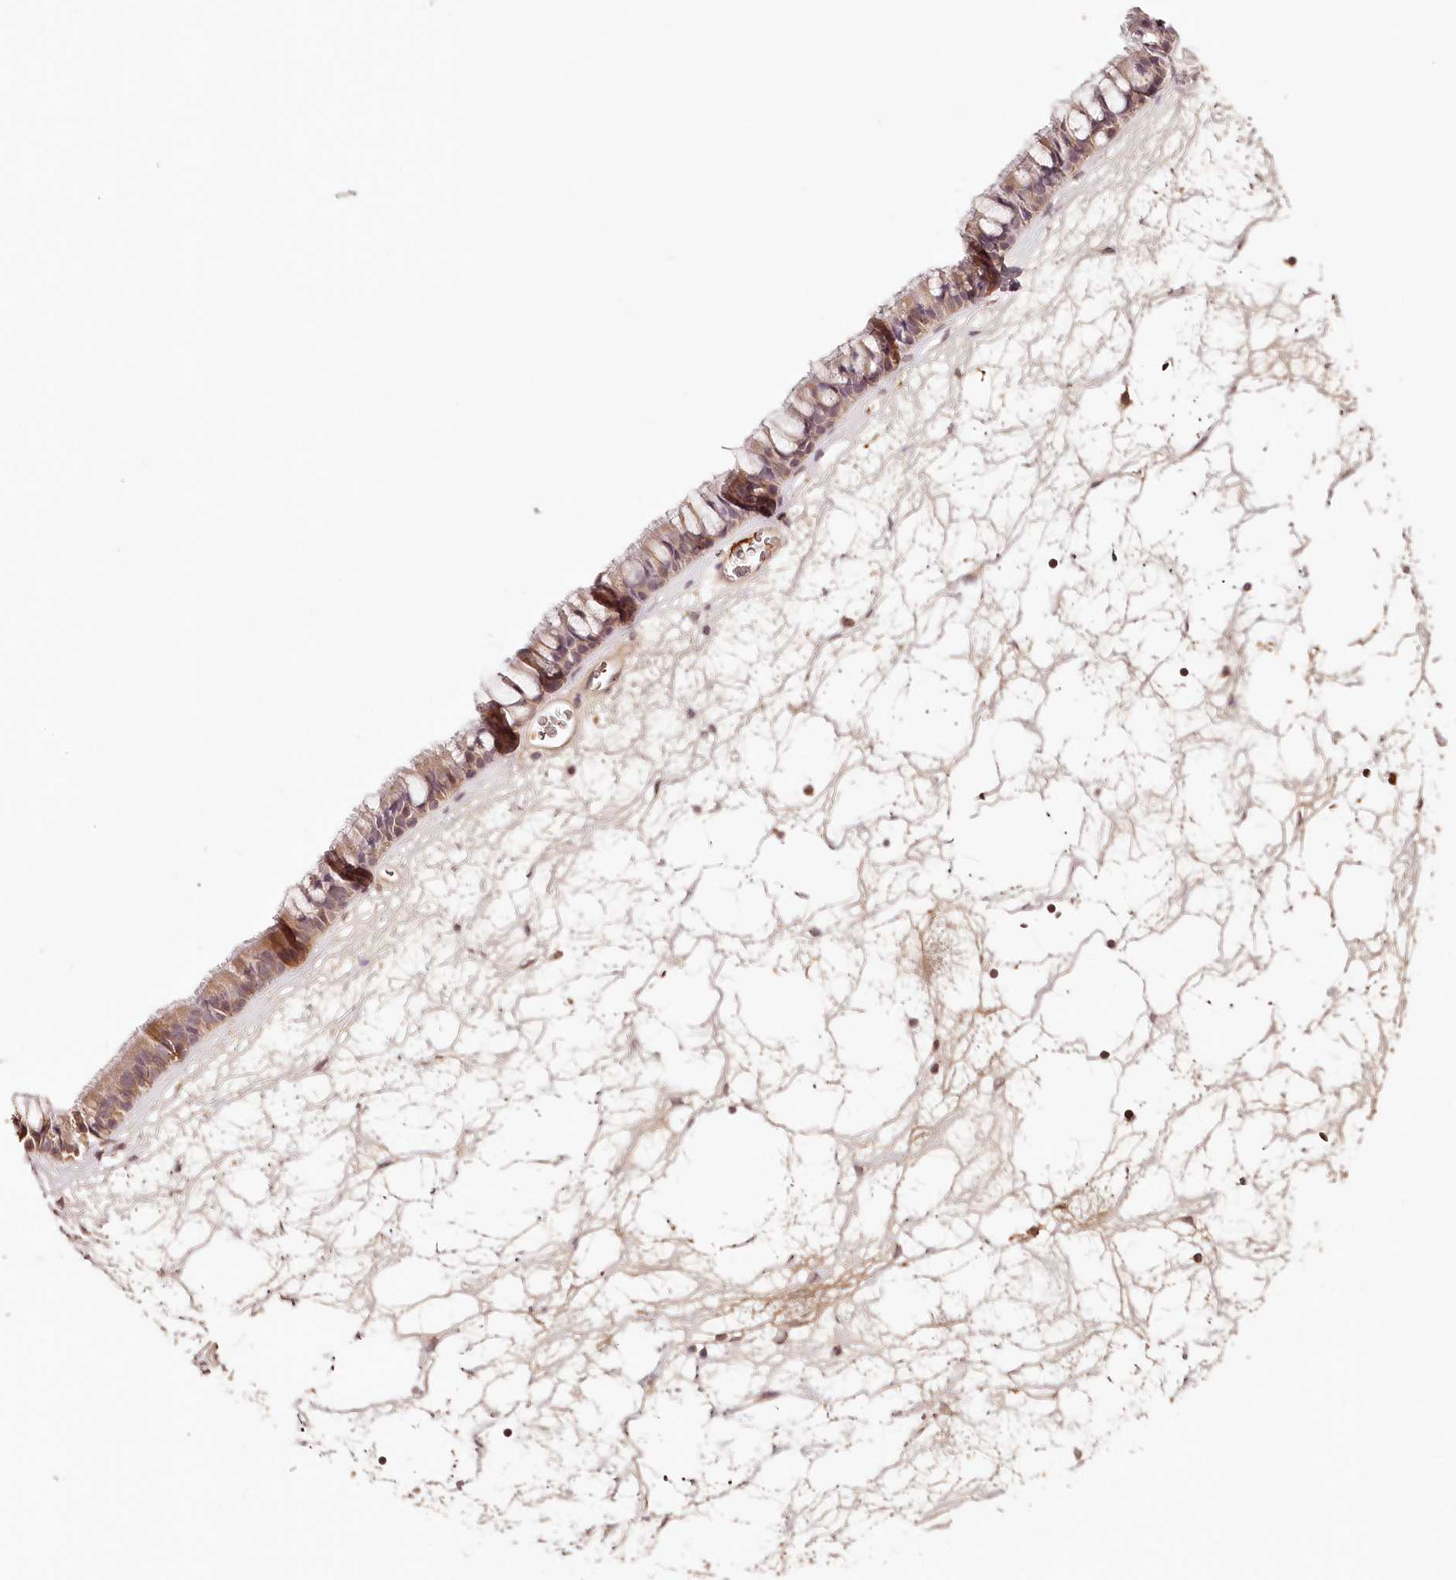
{"staining": {"intensity": "moderate", "quantity": "25%-75%", "location": "cytoplasmic/membranous"}, "tissue": "nasopharynx", "cell_type": "Respiratory epithelial cells", "image_type": "normal", "snomed": [{"axis": "morphology", "description": "Normal tissue, NOS"}, {"axis": "topography", "description": "Nasopharynx"}], "caption": "Approximately 25%-75% of respiratory epithelial cells in benign nasopharynx exhibit moderate cytoplasmic/membranous protein positivity as visualized by brown immunohistochemical staining.", "gene": "SYNGR1", "patient": {"sex": "male", "age": 64}}